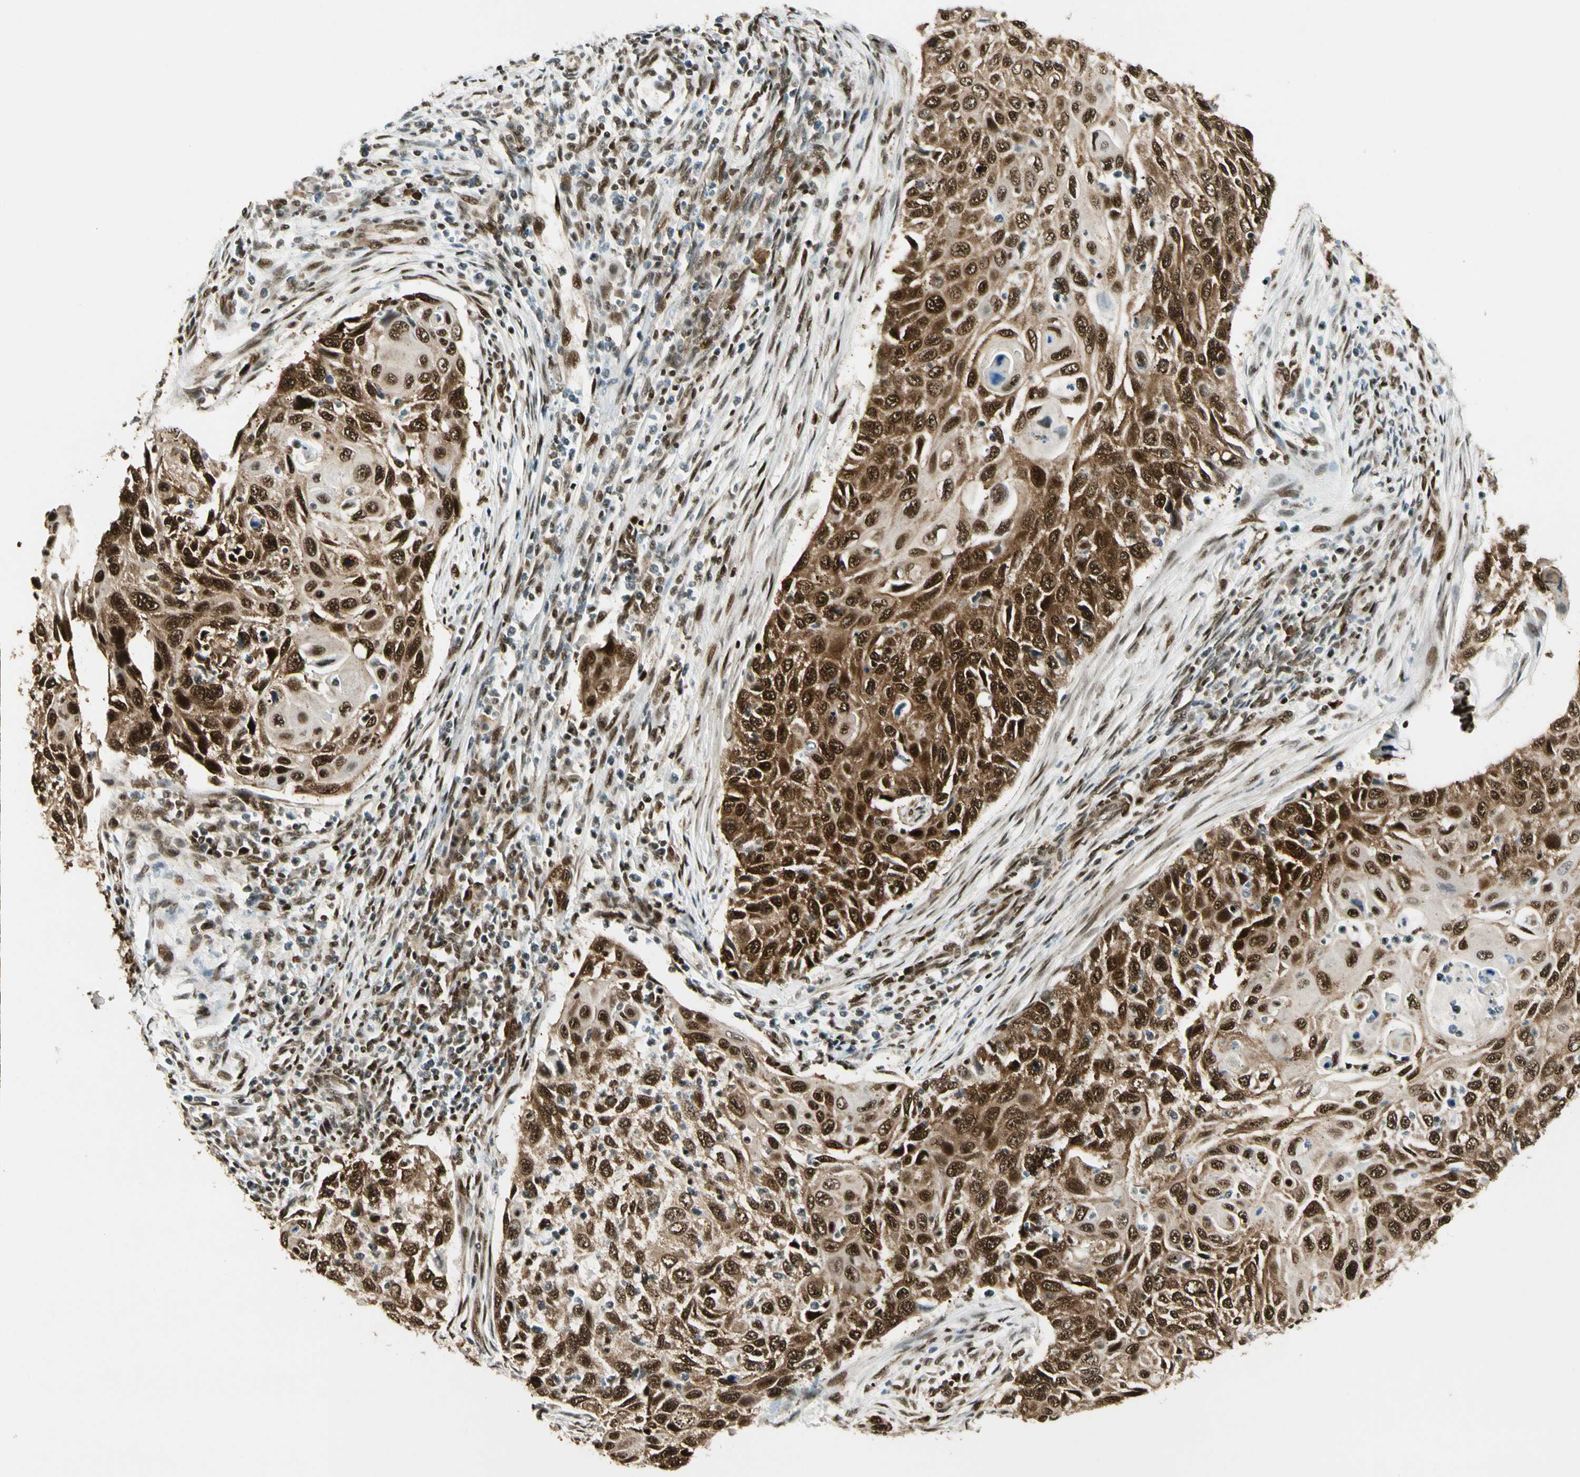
{"staining": {"intensity": "strong", "quantity": ">75%", "location": "cytoplasmic/membranous,nuclear"}, "tissue": "cervical cancer", "cell_type": "Tumor cells", "image_type": "cancer", "snomed": [{"axis": "morphology", "description": "Squamous cell carcinoma, NOS"}, {"axis": "topography", "description": "Cervix"}], "caption": "There is high levels of strong cytoplasmic/membranous and nuclear positivity in tumor cells of cervical cancer (squamous cell carcinoma), as demonstrated by immunohistochemical staining (brown color).", "gene": "FUS", "patient": {"sex": "female", "age": 70}}